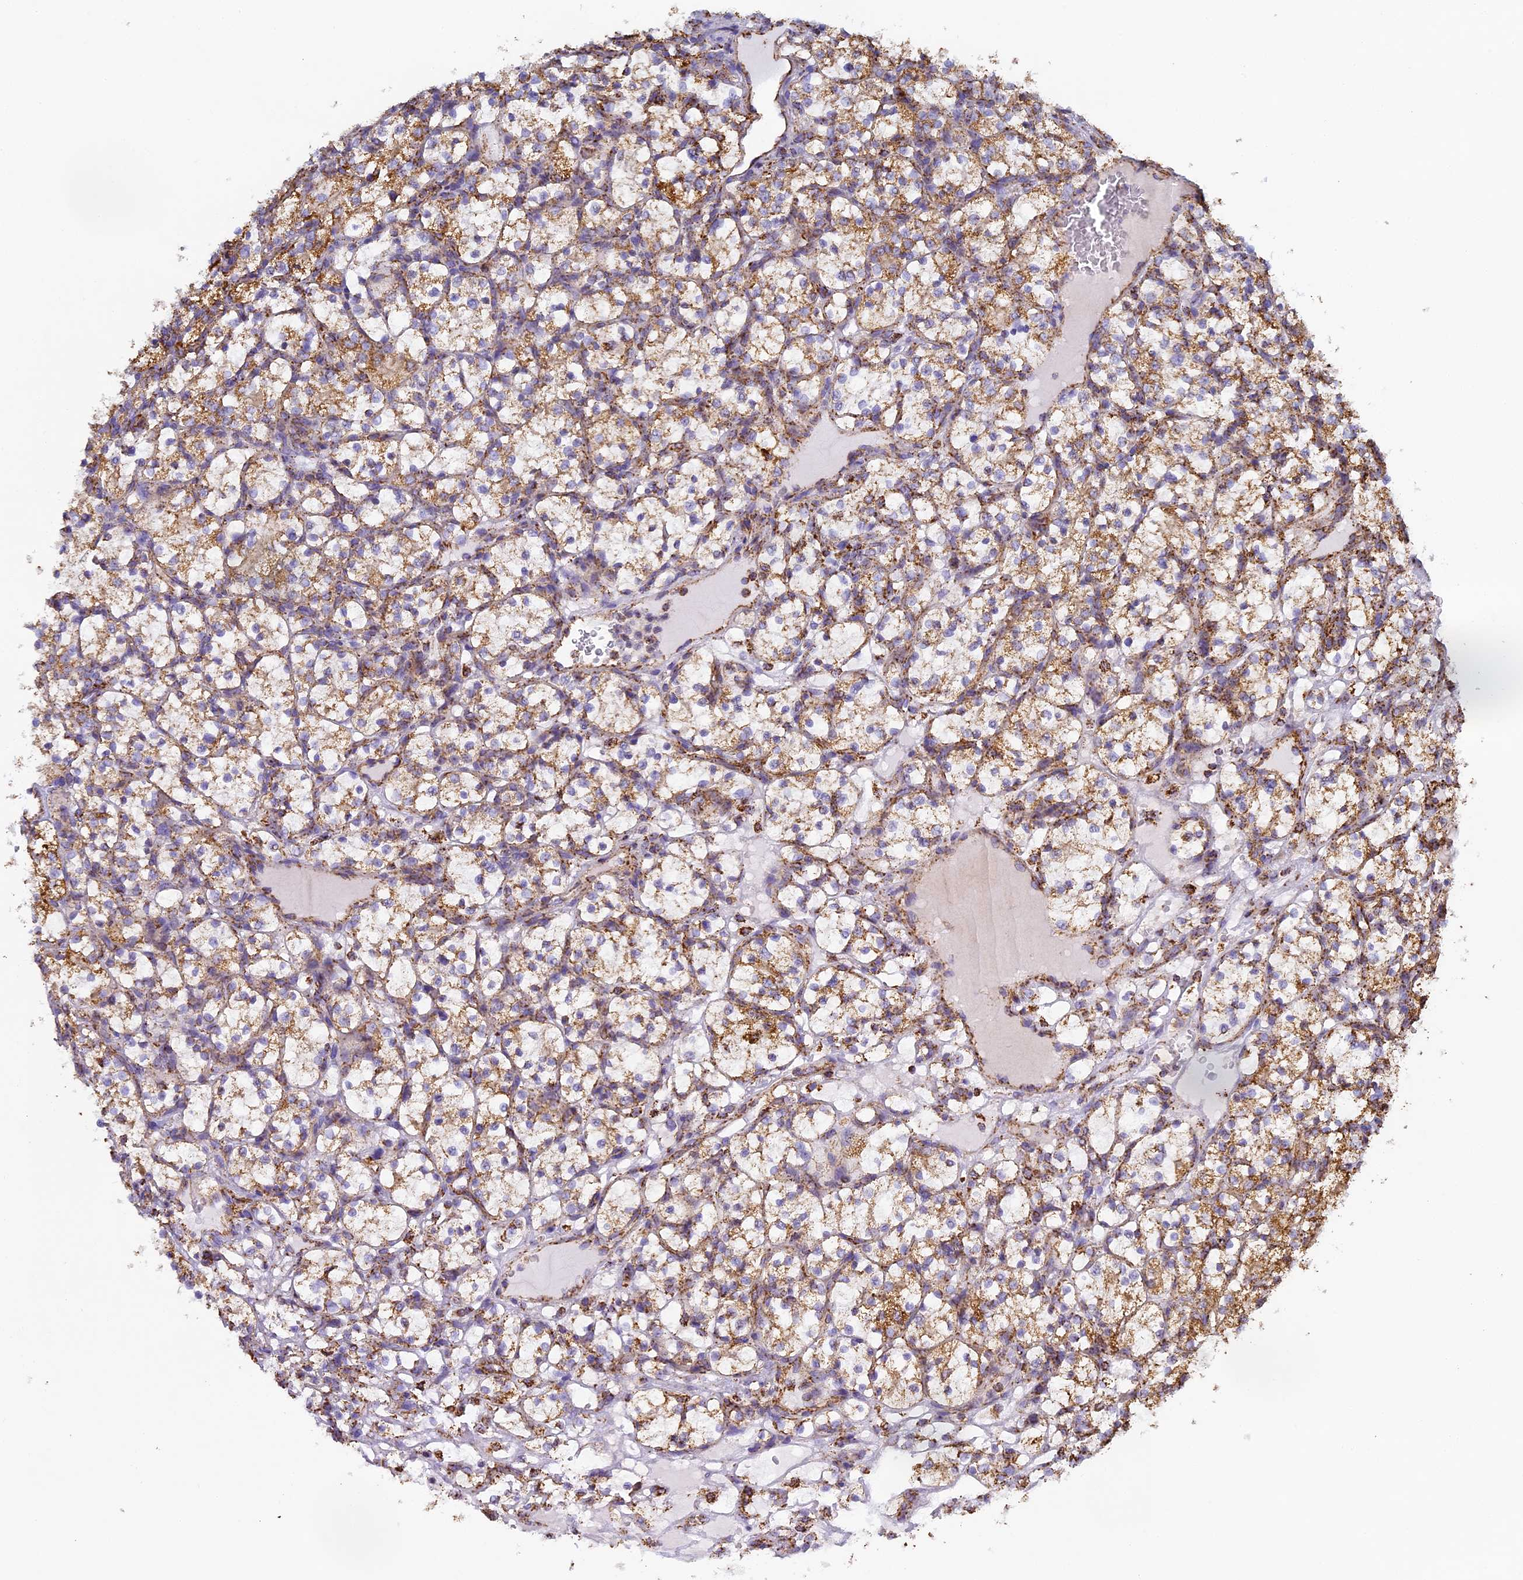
{"staining": {"intensity": "moderate", "quantity": ">75%", "location": "cytoplasmic/membranous"}, "tissue": "renal cancer", "cell_type": "Tumor cells", "image_type": "cancer", "snomed": [{"axis": "morphology", "description": "Adenocarcinoma, NOS"}, {"axis": "topography", "description": "Kidney"}], "caption": "Protein staining of renal cancer (adenocarcinoma) tissue demonstrates moderate cytoplasmic/membranous expression in approximately >75% of tumor cells.", "gene": "STK17A", "patient": {"sex": "female", "age": 69}}